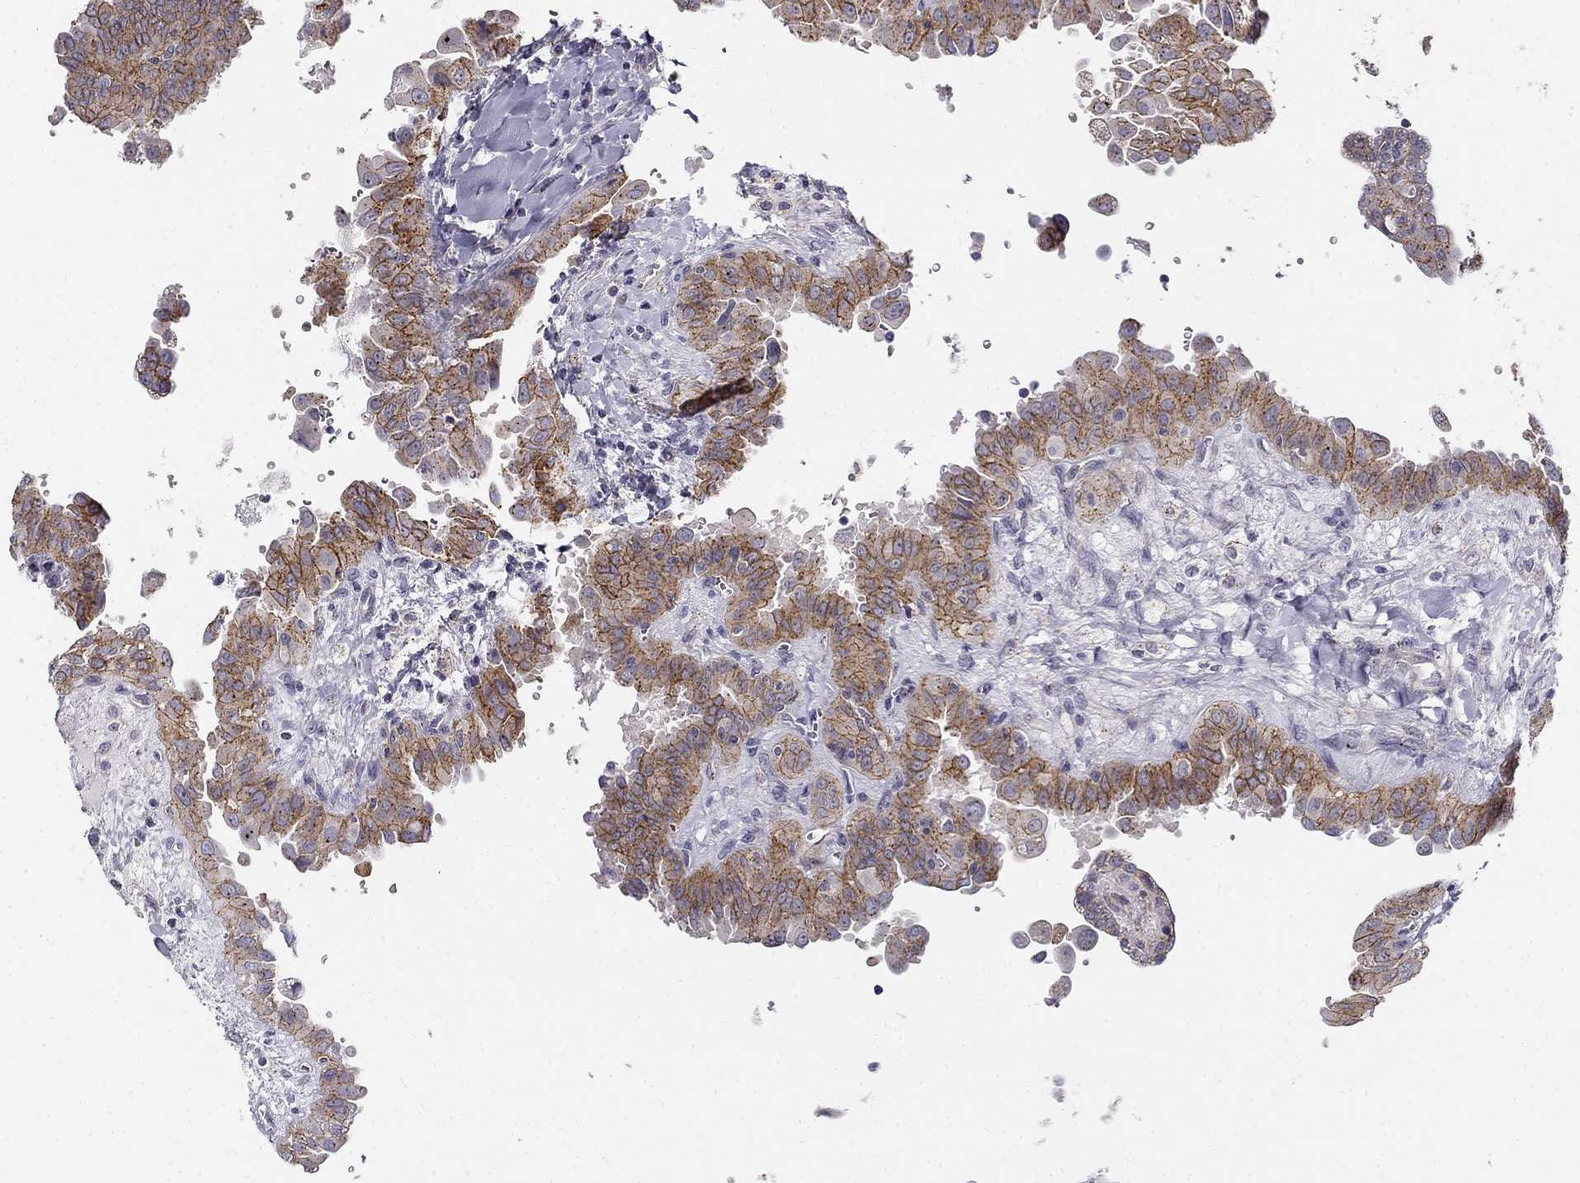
{"staining": {"intensity": "strong", "quantity": ">75%", "location": "cytoplasmic/membranous"}, "tissue": "thyroid cancer", "cell_type": "Tumor cells", "image_type": "cancer", "snomed": [{"axis": "morphology", "description": "Papillary adenocarcinoma, NOS"}, {"axis": "topography", "description": "Thyroid gland"}], "caption": "A high-resolution photomicrograph shows immunohistochemistry (IHC) staining of thyroid papillary adenocarcinoma, which demonstrates strong cytoplasmic/membranous staining in approximately >75% of tumor cells. (Stains: DAB (3,3'-diaminobenzidine) in brown, nuclei in blue, Microscopy: brightfield microscopy at high magnification).", "gene": "CNR1", "patient": {"sex": "female", "age": 37}}